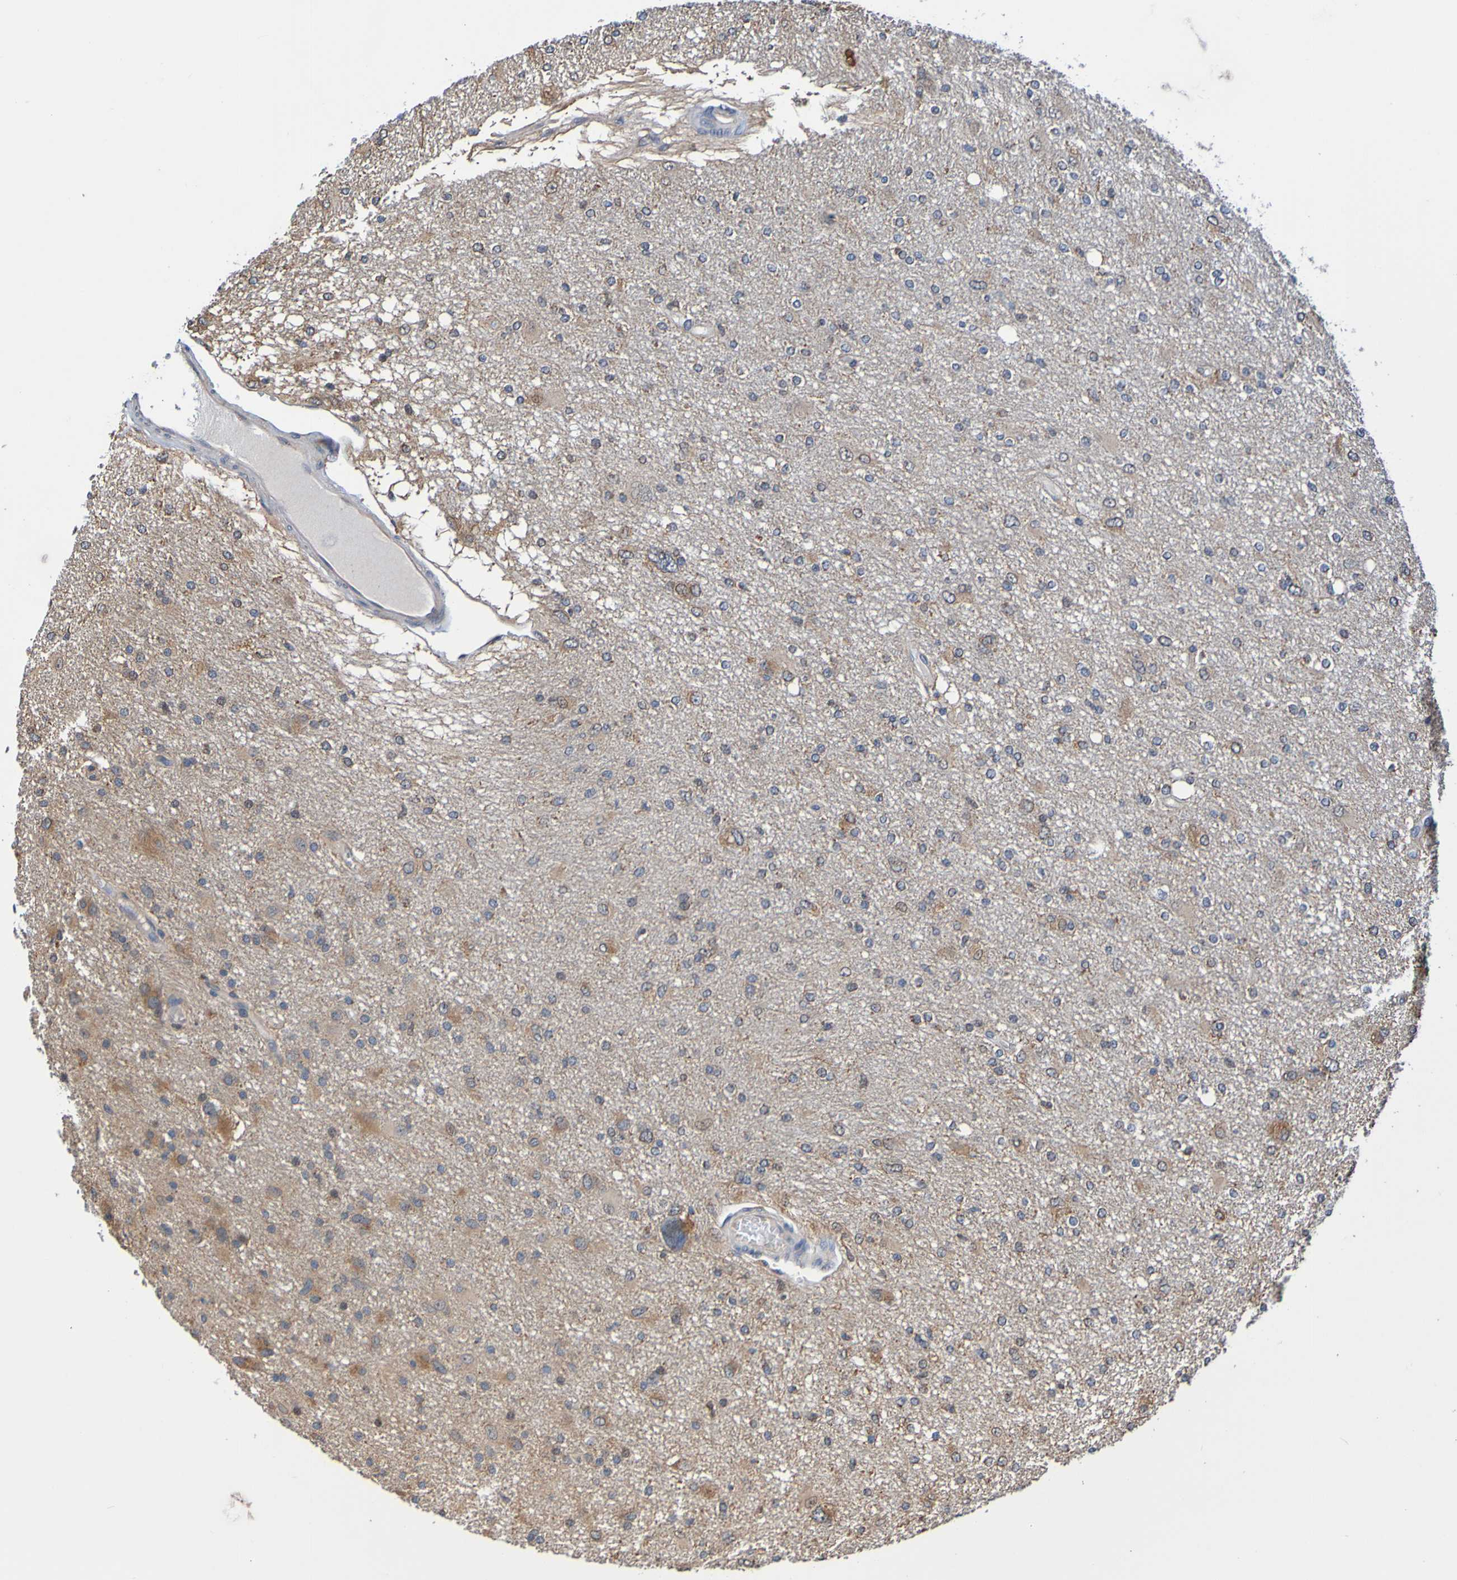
{"staining": {"intensity": "weak", "quantity": "25%-75%", "location": "cytoplasmic/membranous"}, "tissue": "glioma", "cell_type": "Tumor cells", "image_type": "cancer", "snomed": [{"axis": "morphology", "description": "Glioma, malignant, High grade"}, {"axis": "topography", "description": "Brain"}], "caption": "DAB immunohistochemical staining of human malignant high-grade glioma exhibits weak cytoplasmic/membranous protein positivity in about 25%-75% of tumor cells.", "gene": "AXIN1", "patient": {"sex": "female", "age": 59}}